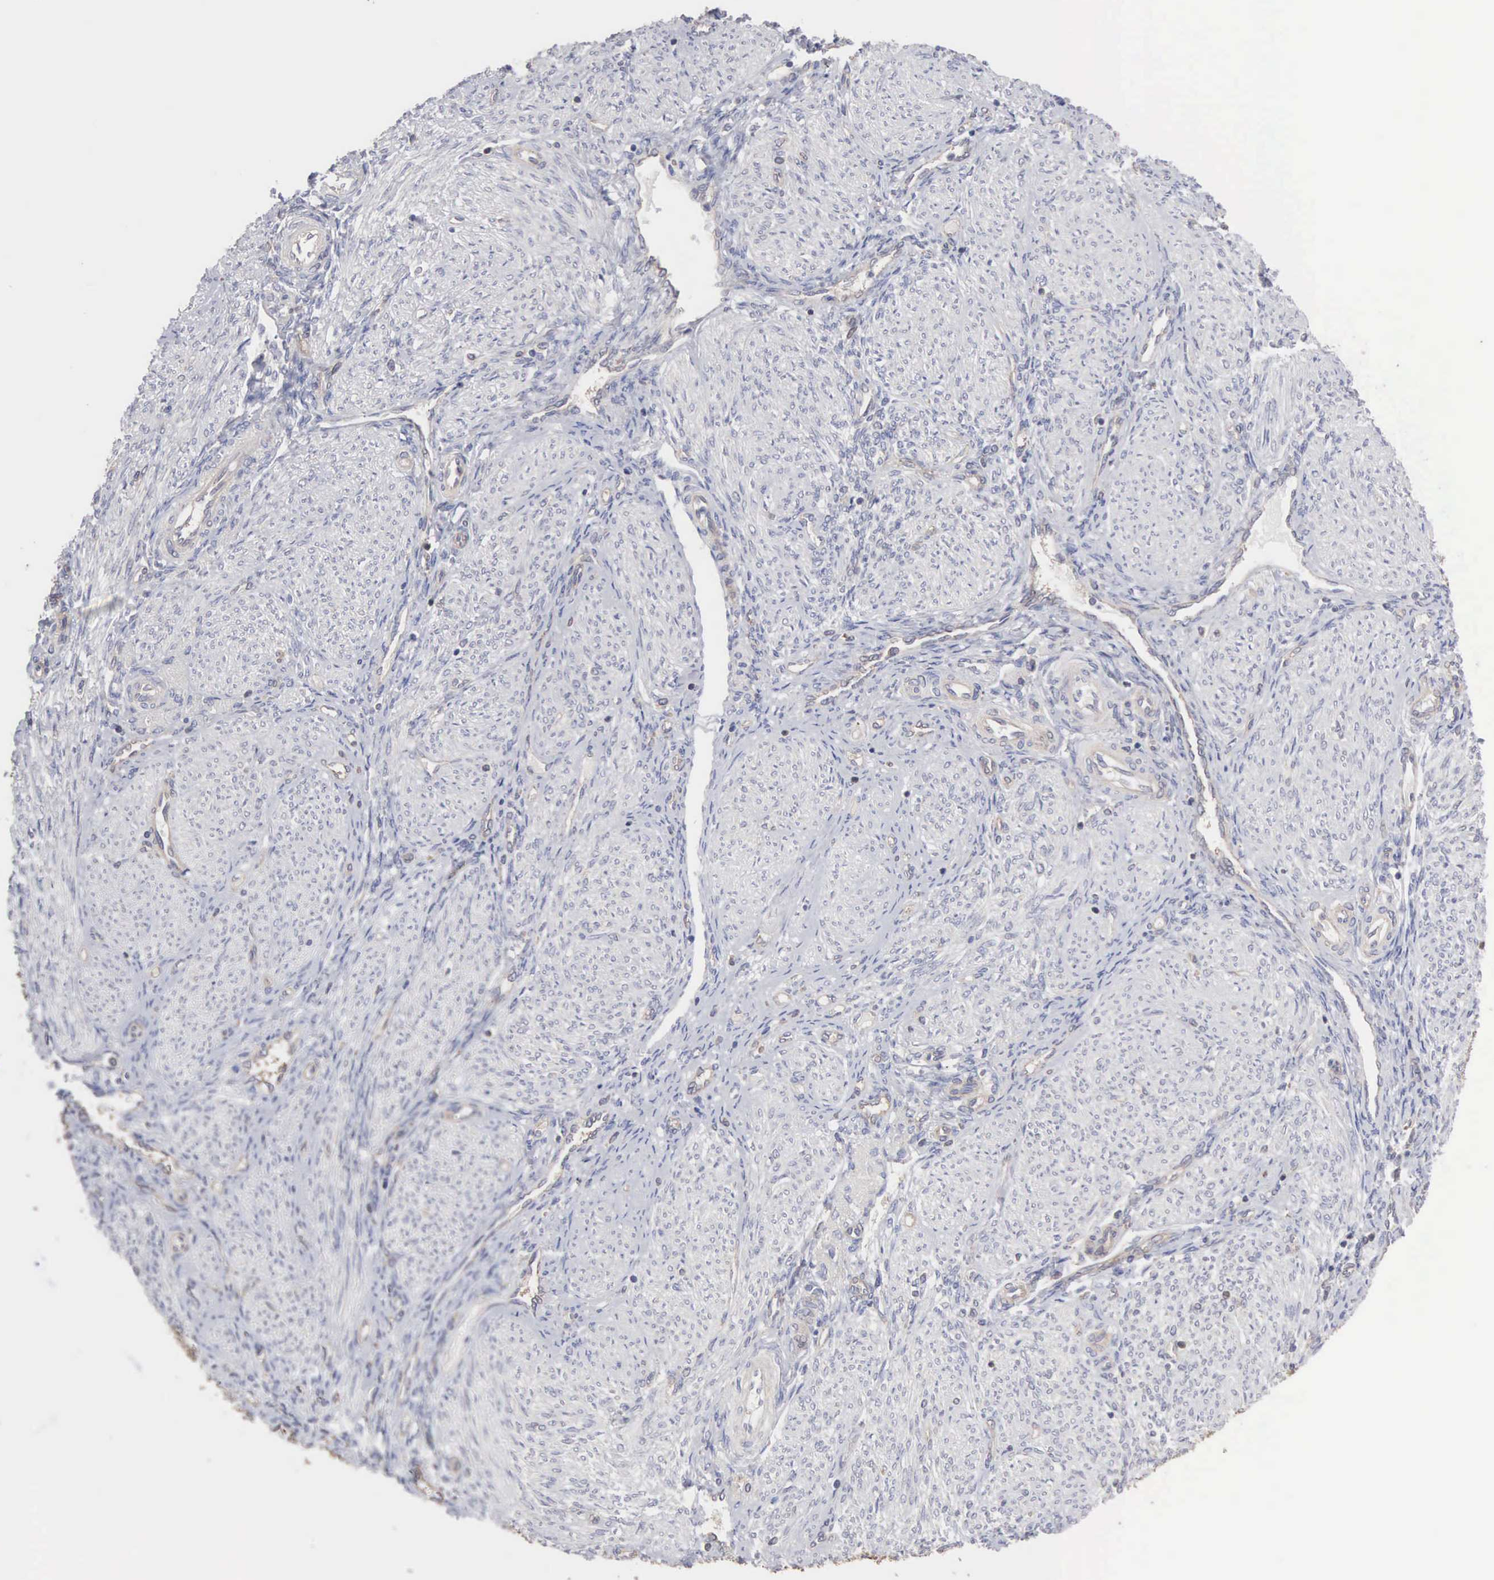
{"staining": {"intensity": "weak", "quantity": "<25%", "location": "cytoplasmic/membranous"}, "tissue": "endometrium", "cell_type": "Cells in endometrial stroma", "image_type": "normal", "snomed": [{"axis": "morphology", "description": "Normal tissue, NOS"}, {"axis": "topography", "description": "Endometrium"}], "caption": "IHC photomicrograph of normal human endometrium stained for a protein (brown), which reveals no staining in cells in endometrial stroma.", "gene": "MTHFD1", "patient": {"sex": "female", "age": 36}}